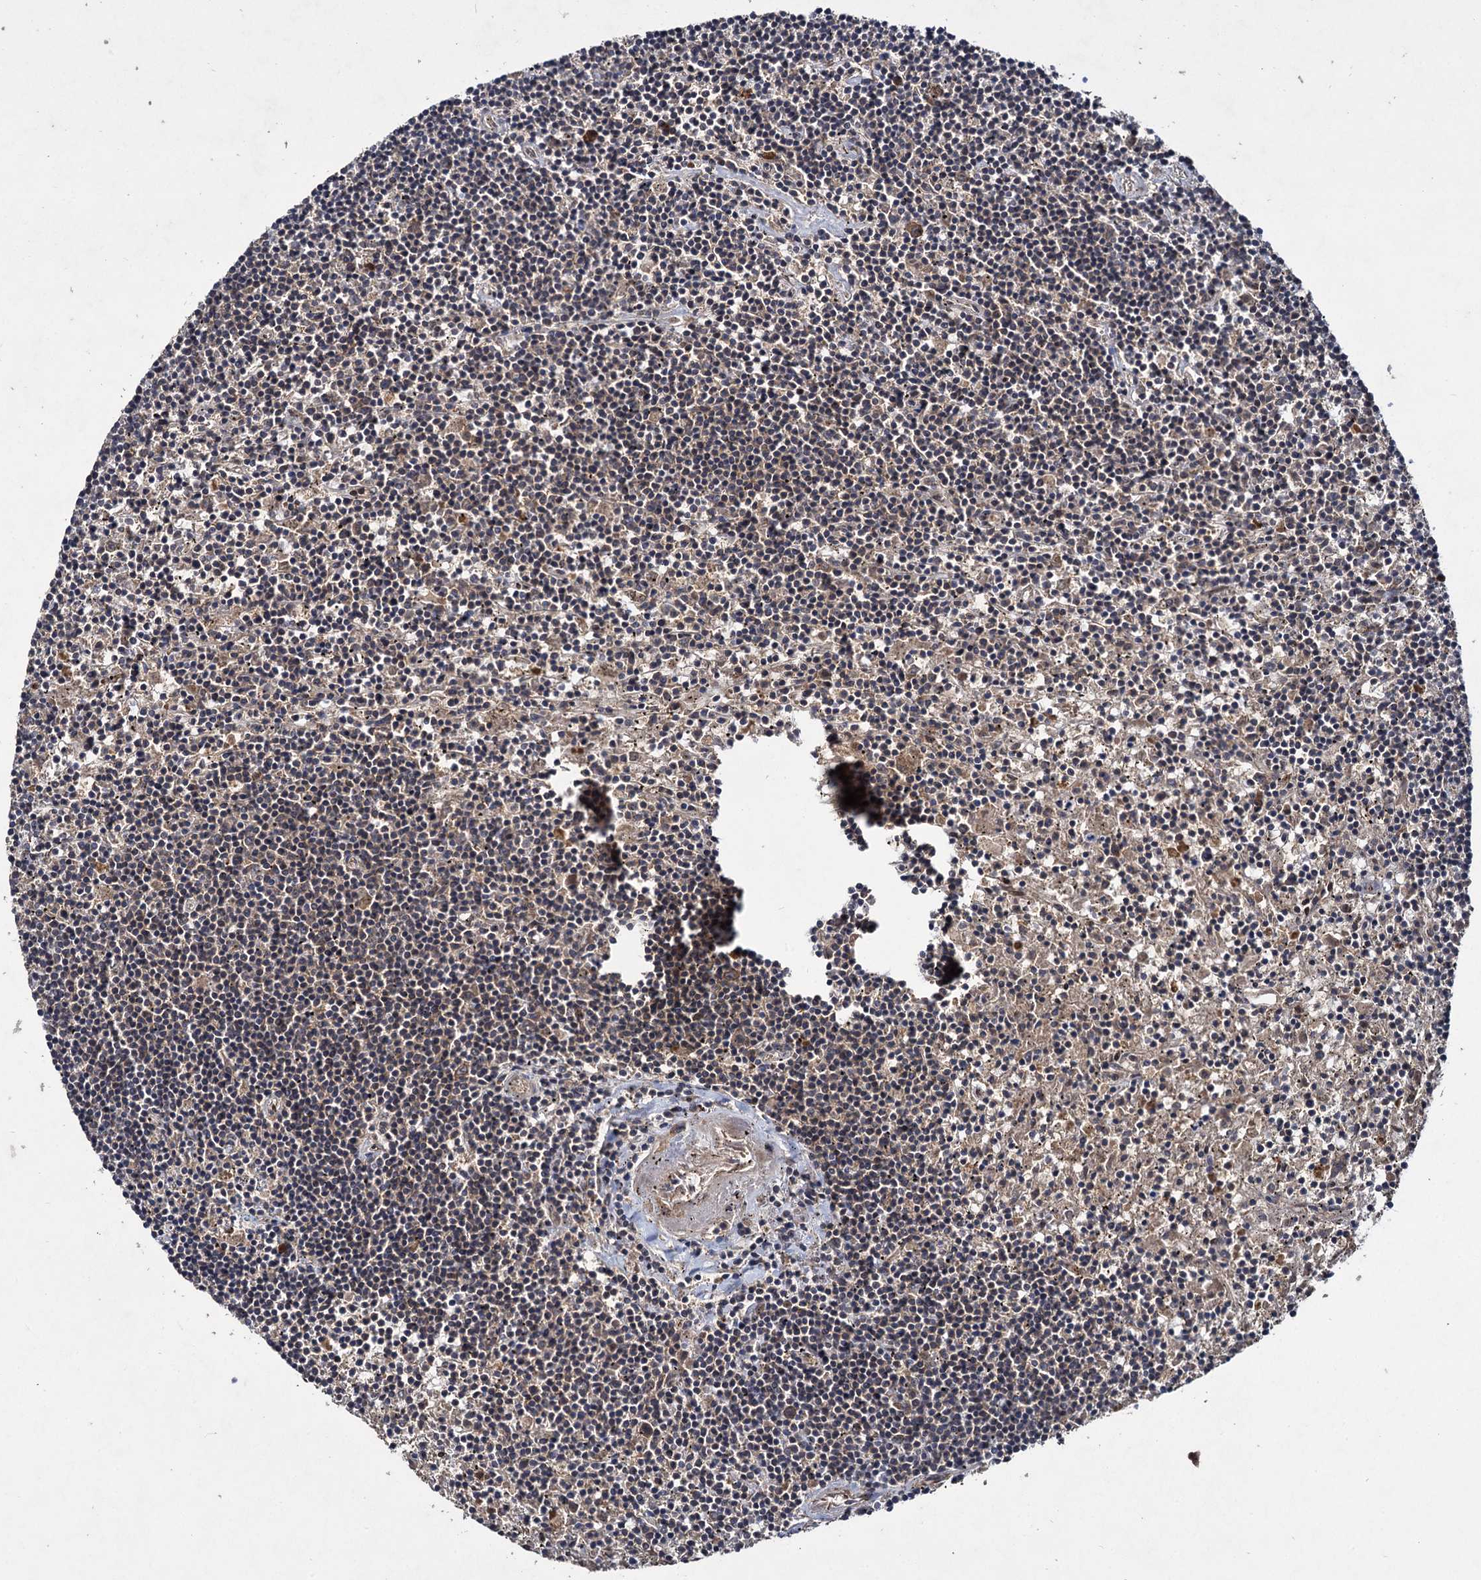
{"staining": {"intensity": "weak", "quantity": "25%-75%", "location": "cytoplasmic/membranous"}, "tissue": "lymphoma", "cell_type": "Tumor cells", "image_type": "cancer", "snomed": [{"axis": "morphology", "description": "Malignant lymphoma, non-Hodgkin's type, Low grade"}, {"axis": "topography", "description": "Spleen"}], "caption": "Immunohistochemical staining of human malignant lymphoma, non-Hodgkin's type (low-grade) reveals low levels of weak cytoplasmic/membranous protein expression in approximately 25%-75% of tumor cells.", "gene": "DCP1B", "patient": {"sex": "male", "age": 76}}